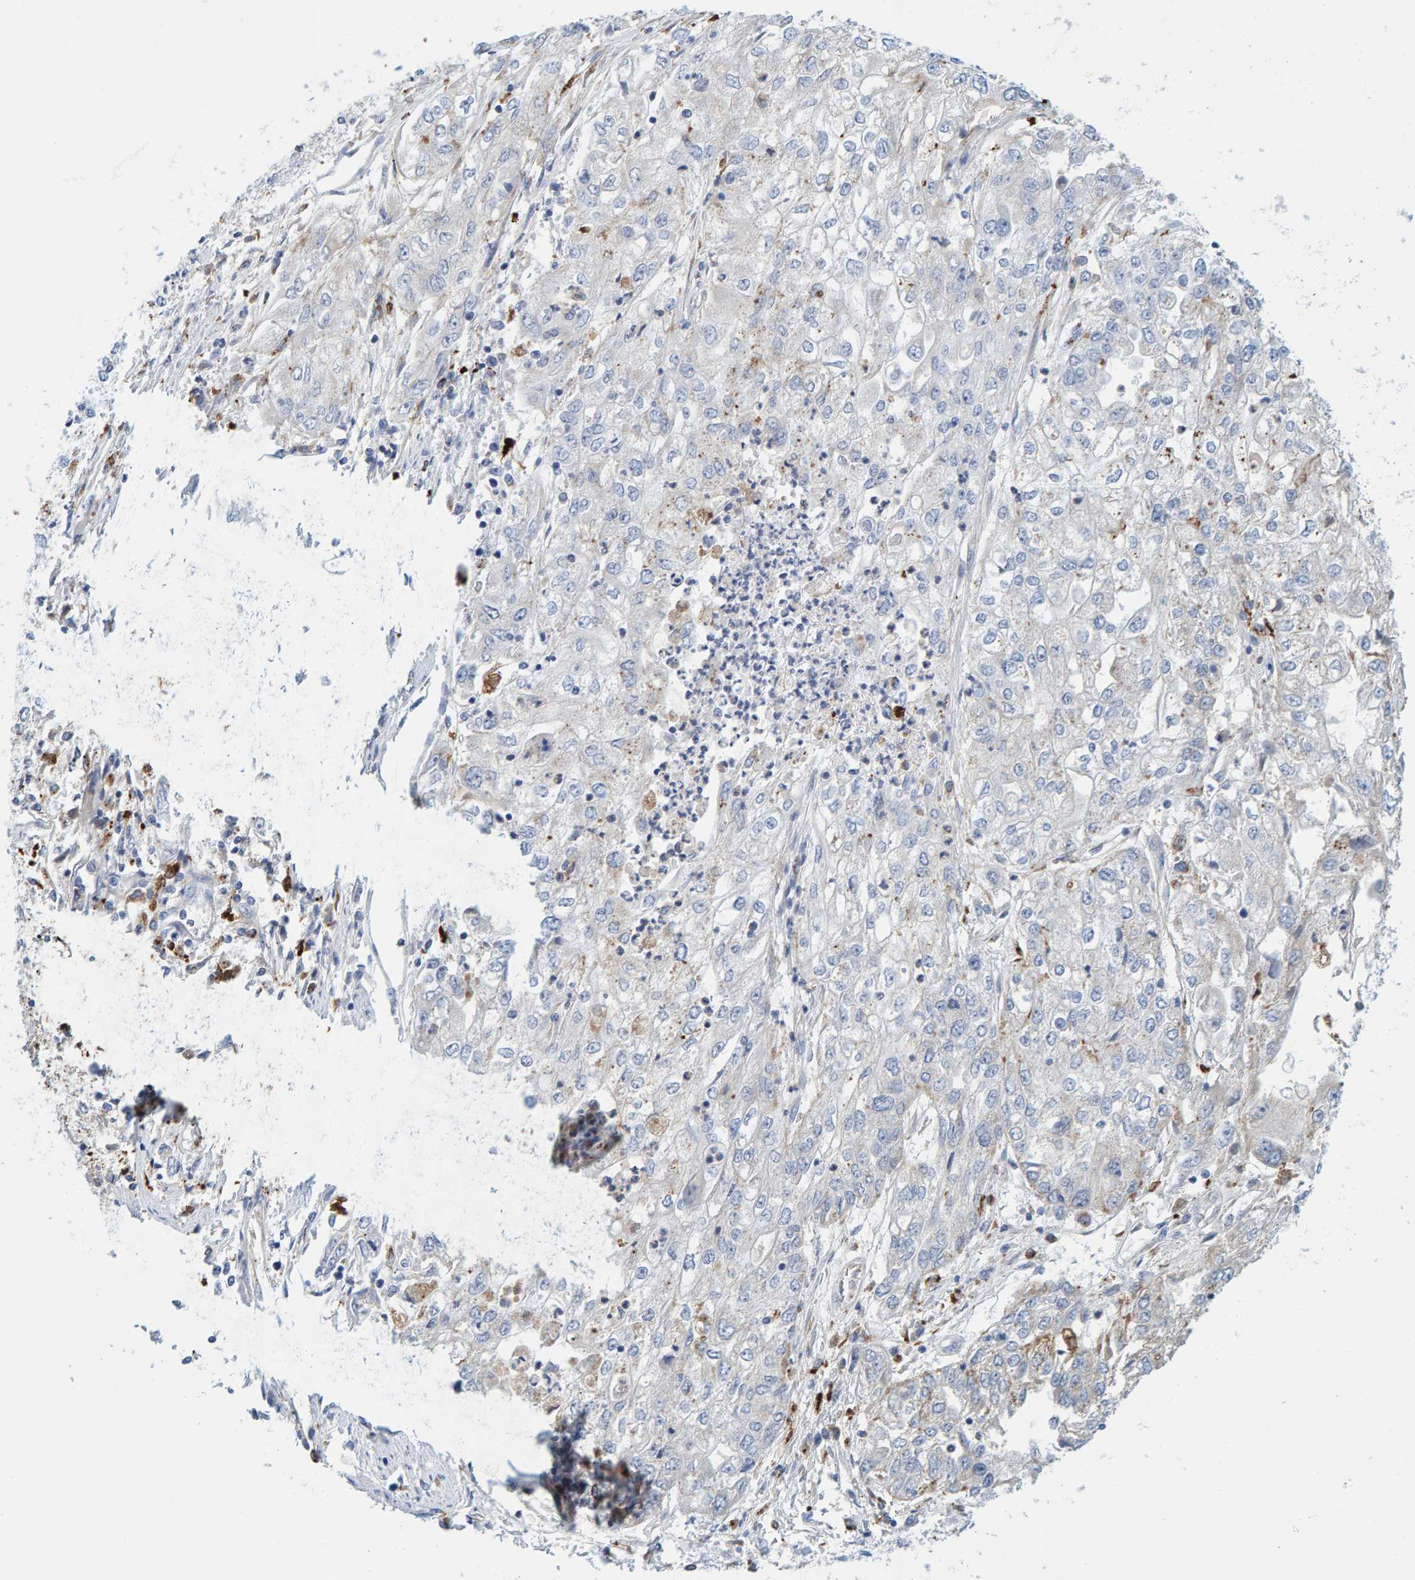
{"staining": {"intensity": "weak", "quantity": "<25%", "location": "cytoplasmic/membranous"}, "tissue": "endometrial cancer", "cell_type": "Tumor cells", "image_type": "cancer", "snomed": [{"axis": "morphology", "description": "Adenocarcinoma, NOS"}, {"axis": "topography", "description": "Endometrium"}], "caption": "The image displays no significant staining in tumor cells of adenocarcinoma (endometrial).", "gene": "BIN3", "patient": {"sex": "female", "age": 49}}